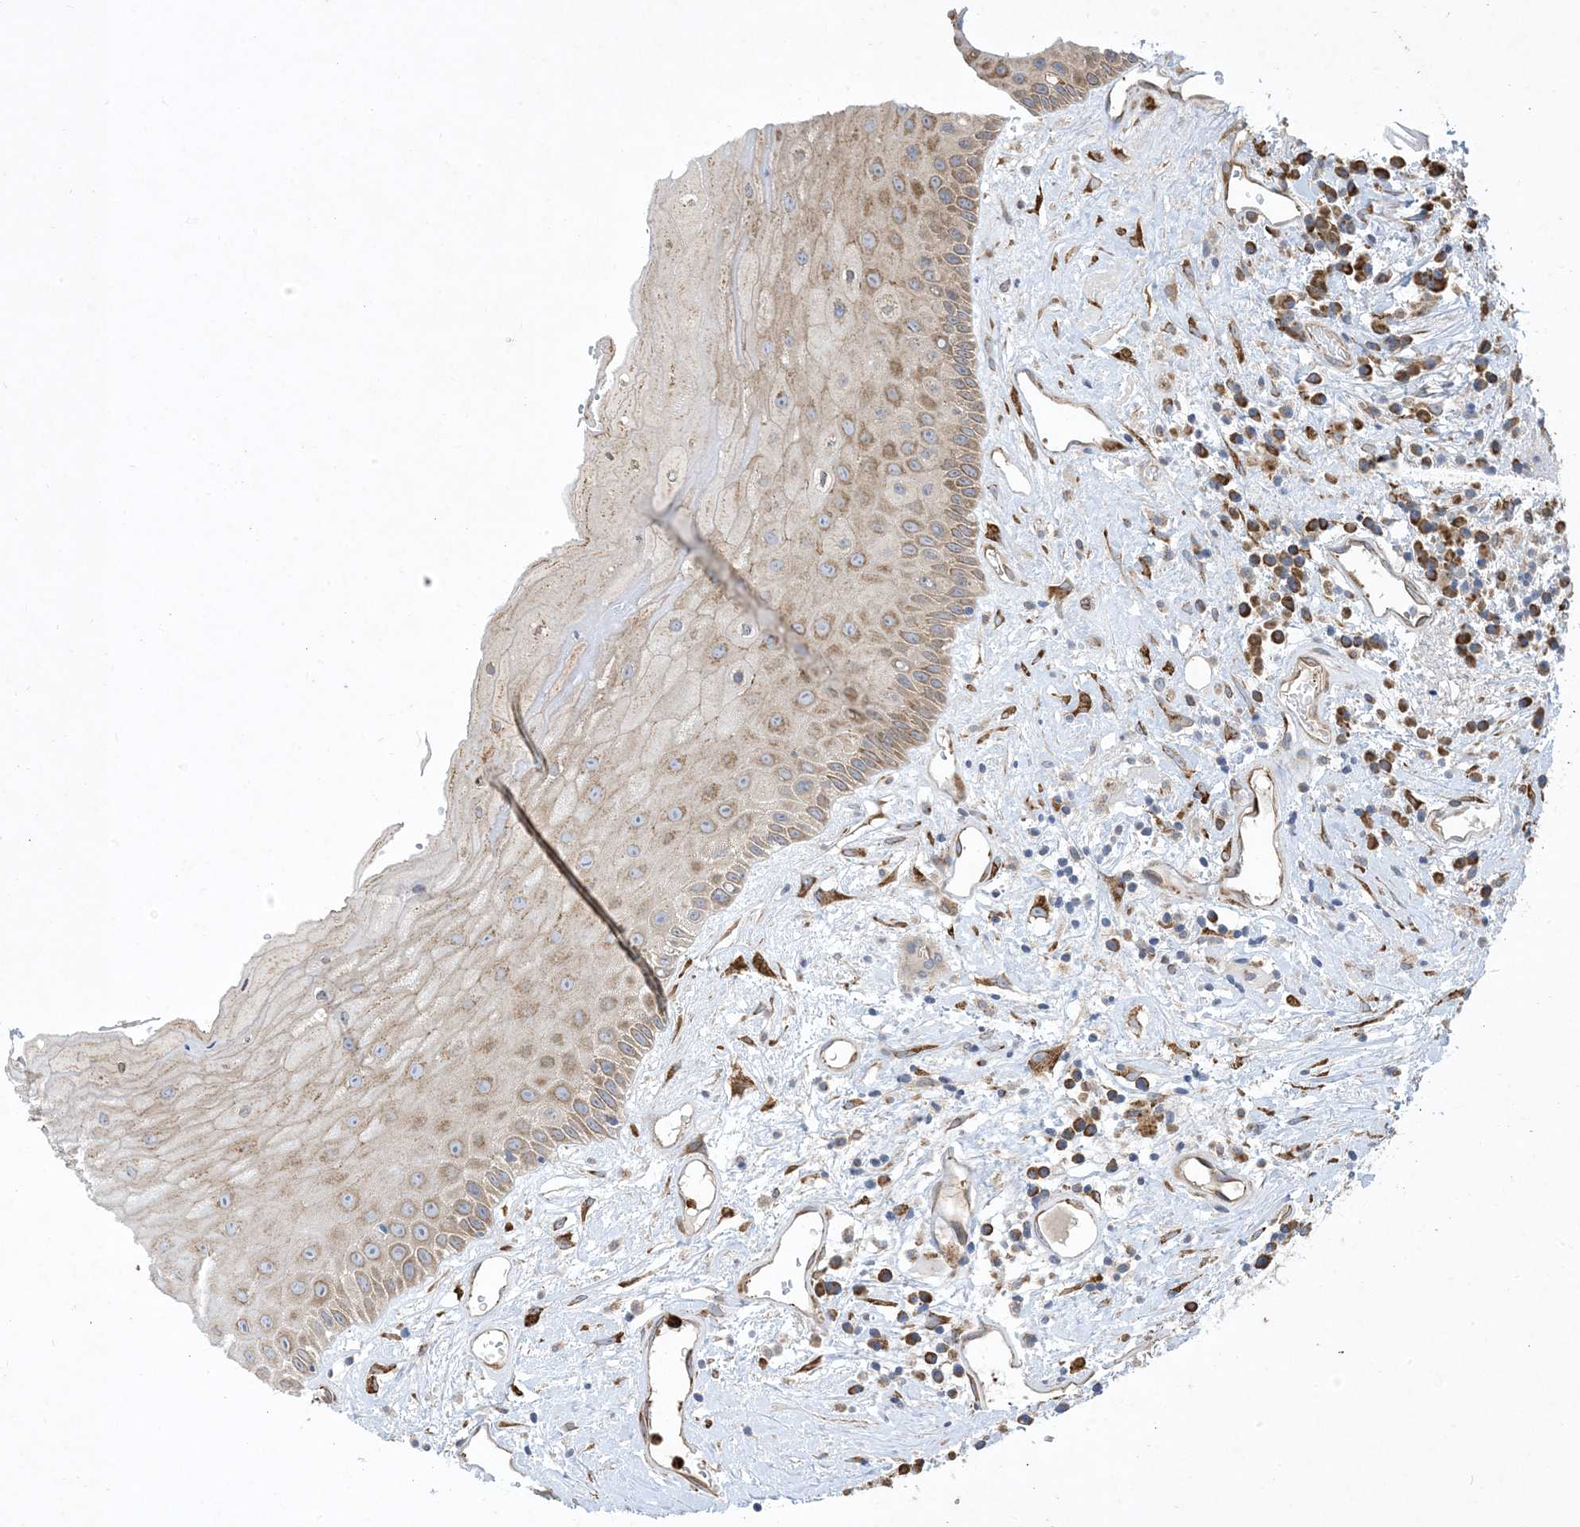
{"staining": {"intensity": "moderate", "quantity": ">75%", "location": "cytoplasmic/membranous"}, "tissue": "oral mucosa", "cell_type": "Squamous epithelial cells", "image_type": "normal", "snomed": [{"axis": "morphology", "description": "Normal tissue, NOS"}, {"axis": "topography", "description": "Oral tissue"}], "caption": "Approximately >75% of squamous epithelial cells in unremarkable human oral mucosa reveal moderate cytoplasmic/membranous protein staining as visualized by brown immunohistochemical staining.", "gene": "OTOP1", "patient": {"sex": "female", "age": 76}}